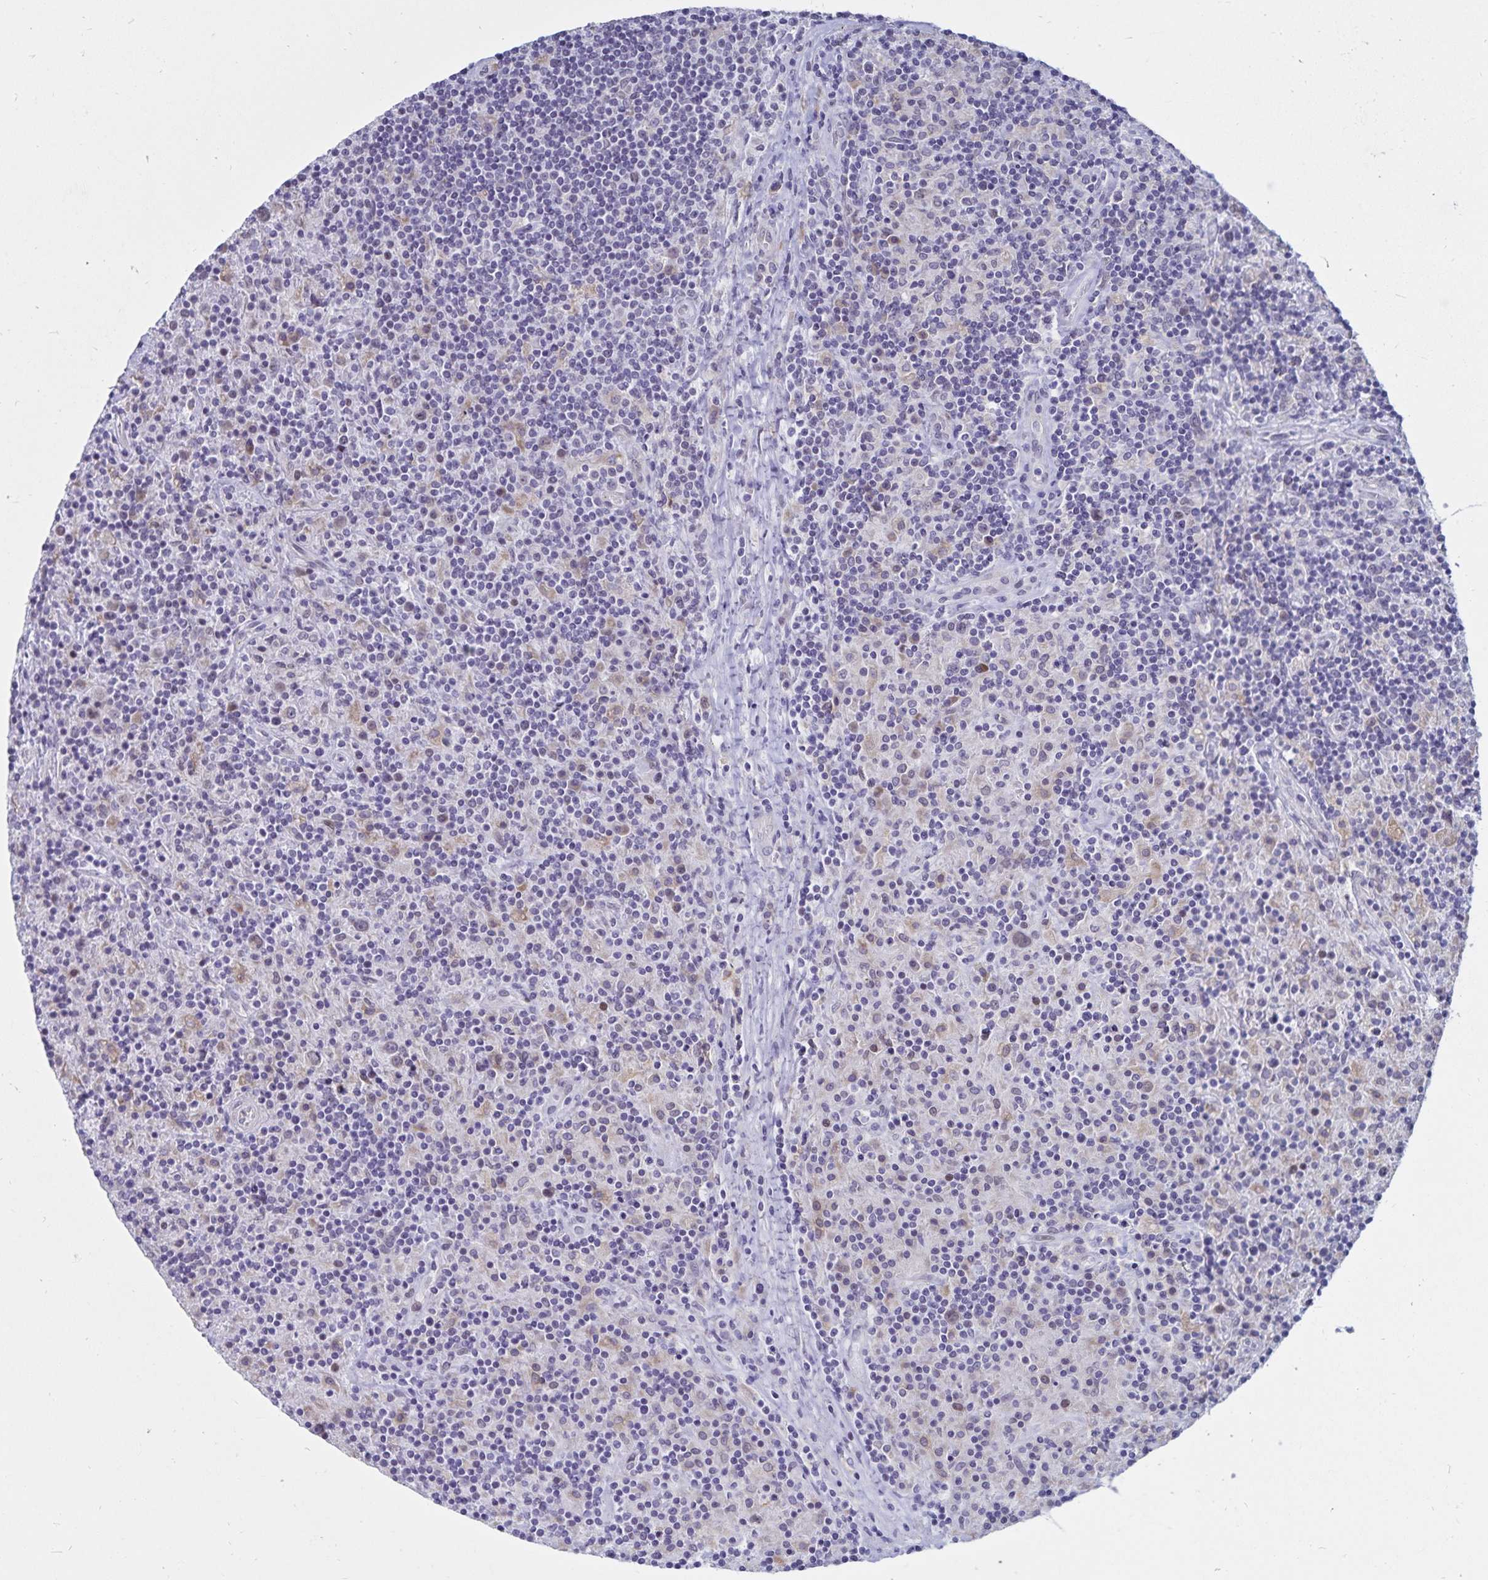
{"staining": {"intensity": "negative", "quantity": "none", "location": "none"}, "tissue": "lymphoma", "cell_type": "Tumor cells", "image_type": "cancer", "snomed": [{"axis": "morphology", "description": "Hodgkin's disease, NOS"}, {"axis": "topography", "description": "Lymph node"}], "caption": "Immunohistochemistry (IHC) image of human Hodgkin's disease stained for a protein (brown), which exhibits no positivity in tumor cells.", "gene": "ATP2A2", "patient": {"sex": "male", "age": 70}}